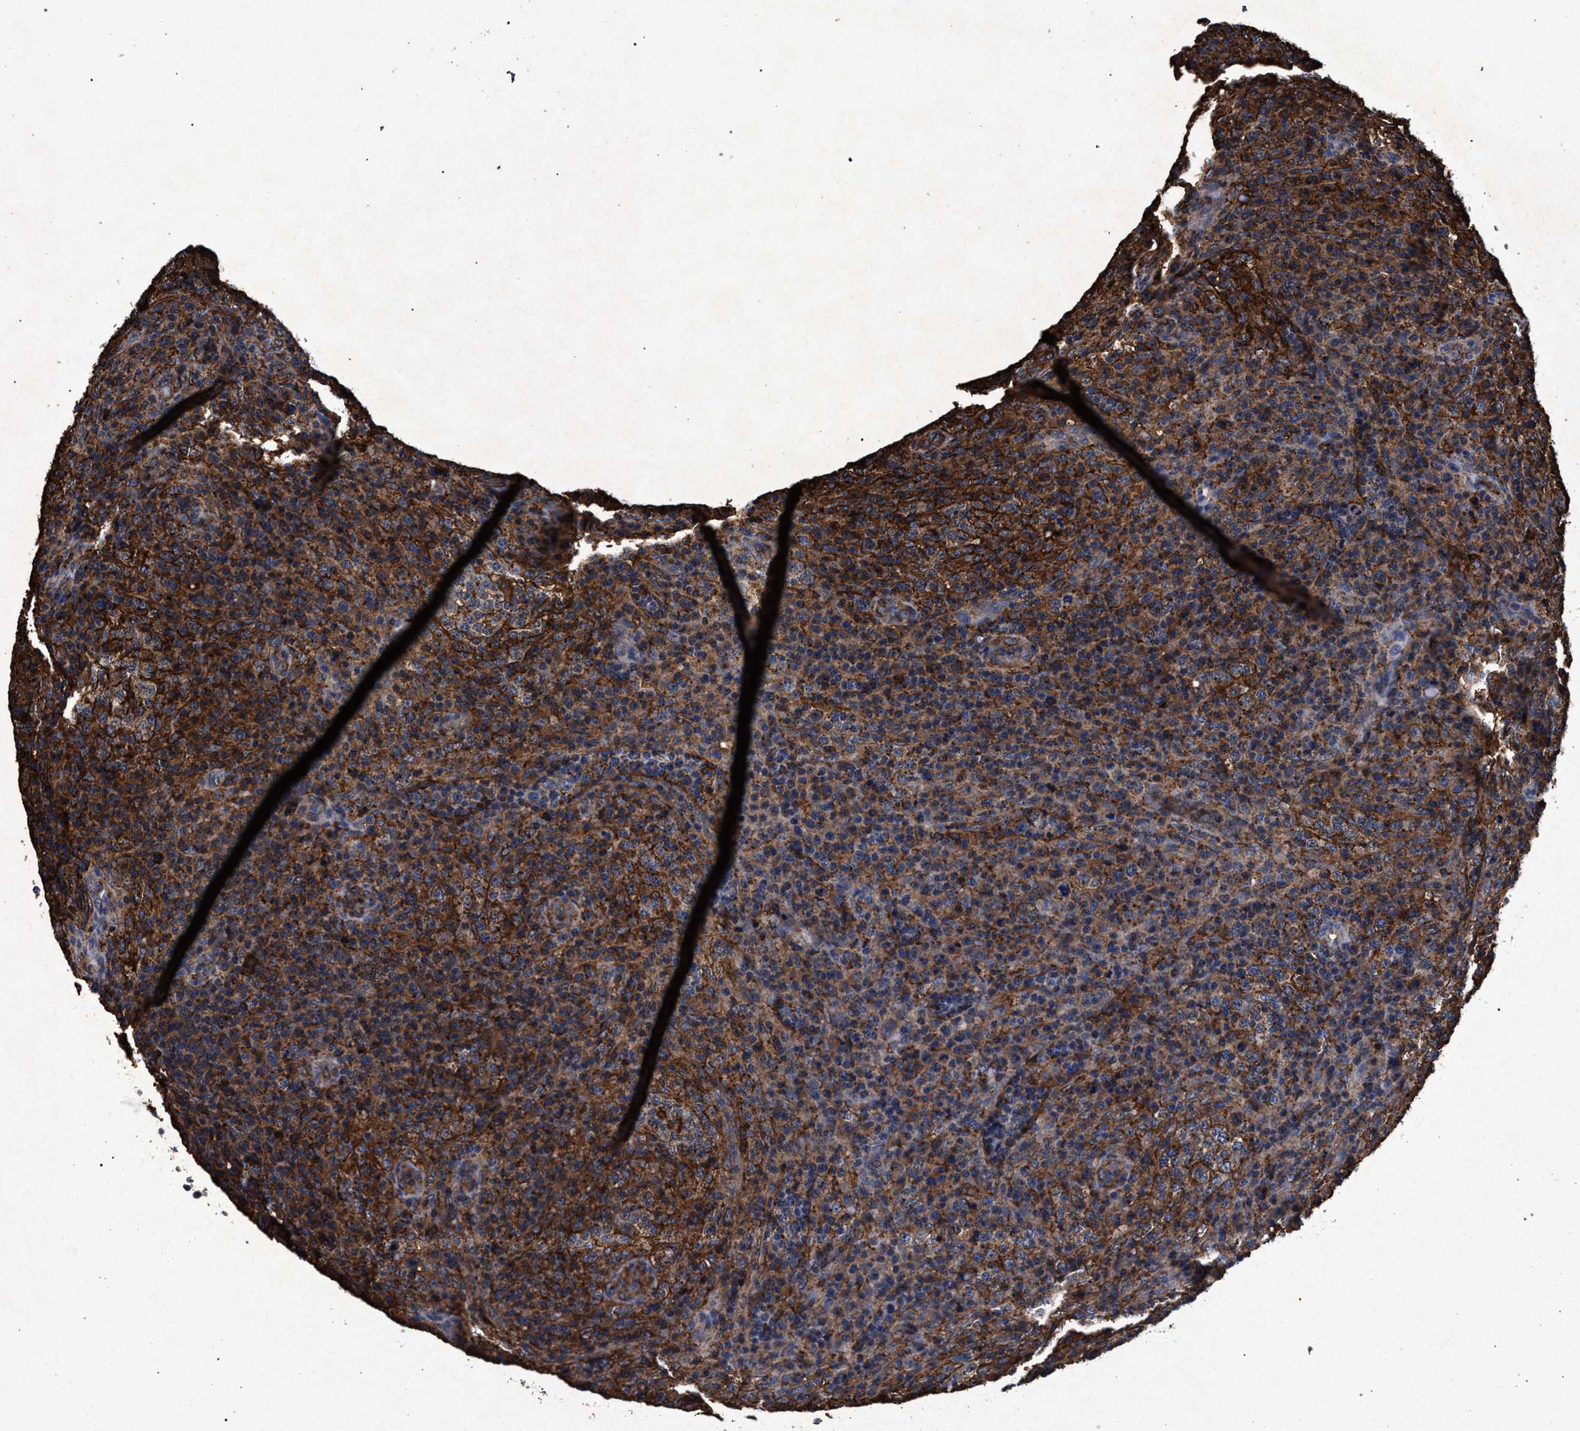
{"staining": {"intensity": "moderate", "quantity": ">75%", "location": "cytoplasmic/membranous"}, "tissue": "lymphoma", "cell_type": "Tumor cells", "image_type": "cancer", "snomed": [{"axis": "morphology", "description": "Malignant lymphoma, non-Hodgkin's type, High grade"}, {"axis": "topography", "description": "Lymph node"}], "caption": "Immunohistochemistry histopathology image of neoplastic tissue: human malignant lymphoma, non-Hodgkin's type (high-grade) stained using immunohistochemistry (IHC) displays medium levels of moderate protein expression localized specifically in the cytoplasmic/membranous of tumor cells, appearing as a cytoplasmic/membranous brown color.", "gene": "MARCKS", "patient": {"sex": "female", "age": 76}}